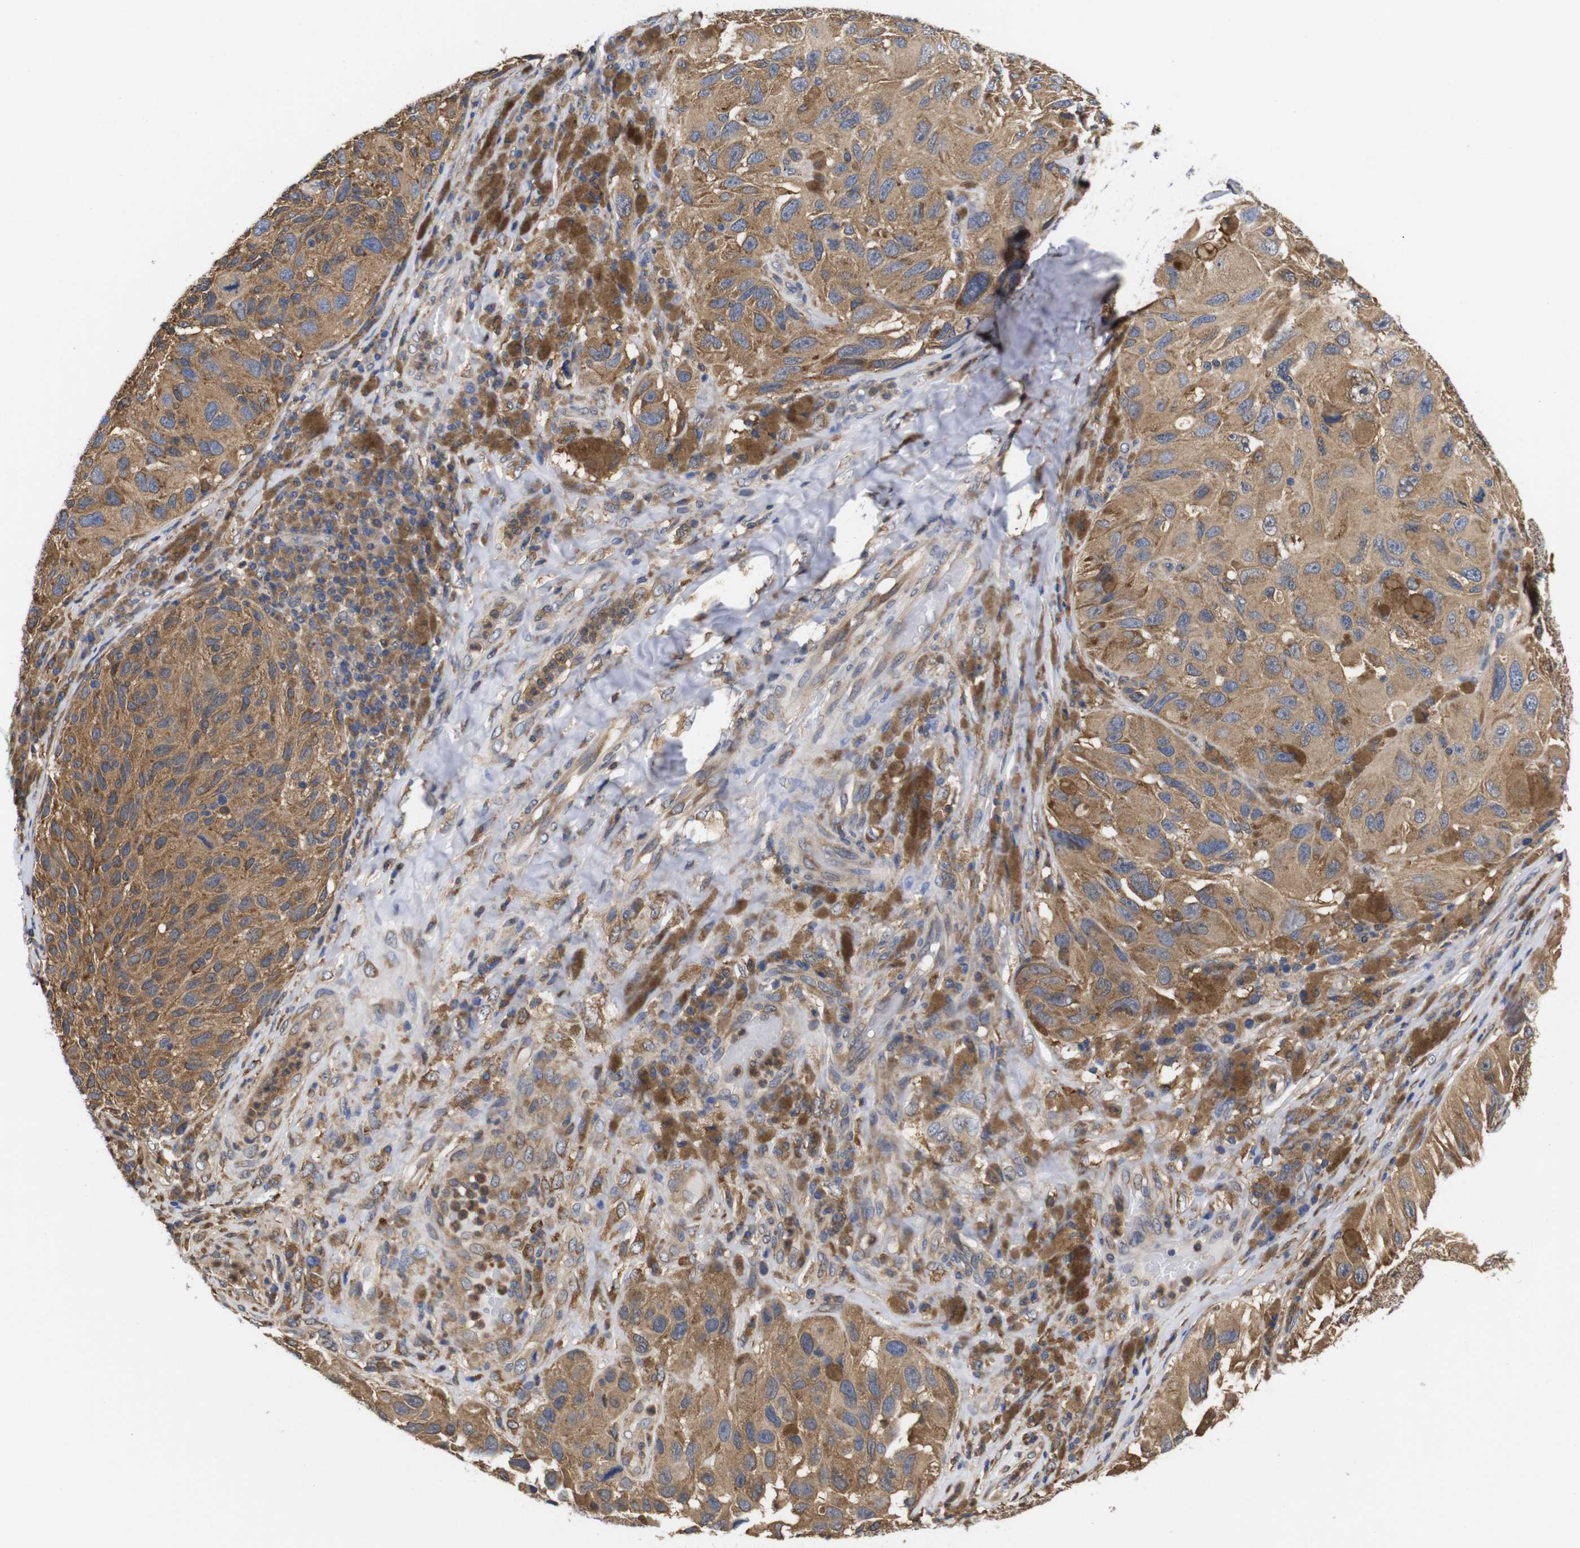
{"staining": {"intensity": "moderate", "quantity": ">75%", "location": "cytoplasmic/membranous"}, "tissue": "melanoma", "cell_type": "Tumor cells", "image_type": "cancer", "snomed": [{"axis": "morphology", "description": "Malignant melanoma, NOS"}, {"axis": "topography", "description": "Skin"}], "caption": "Human malignant melanoma stained with a brown dye displays moderate cytoplasmic/membranous positive positivity in approximately >75% of tumor cells.", "gene": "LRRCC1", "patient": {"sex": "female", "age": 73}}